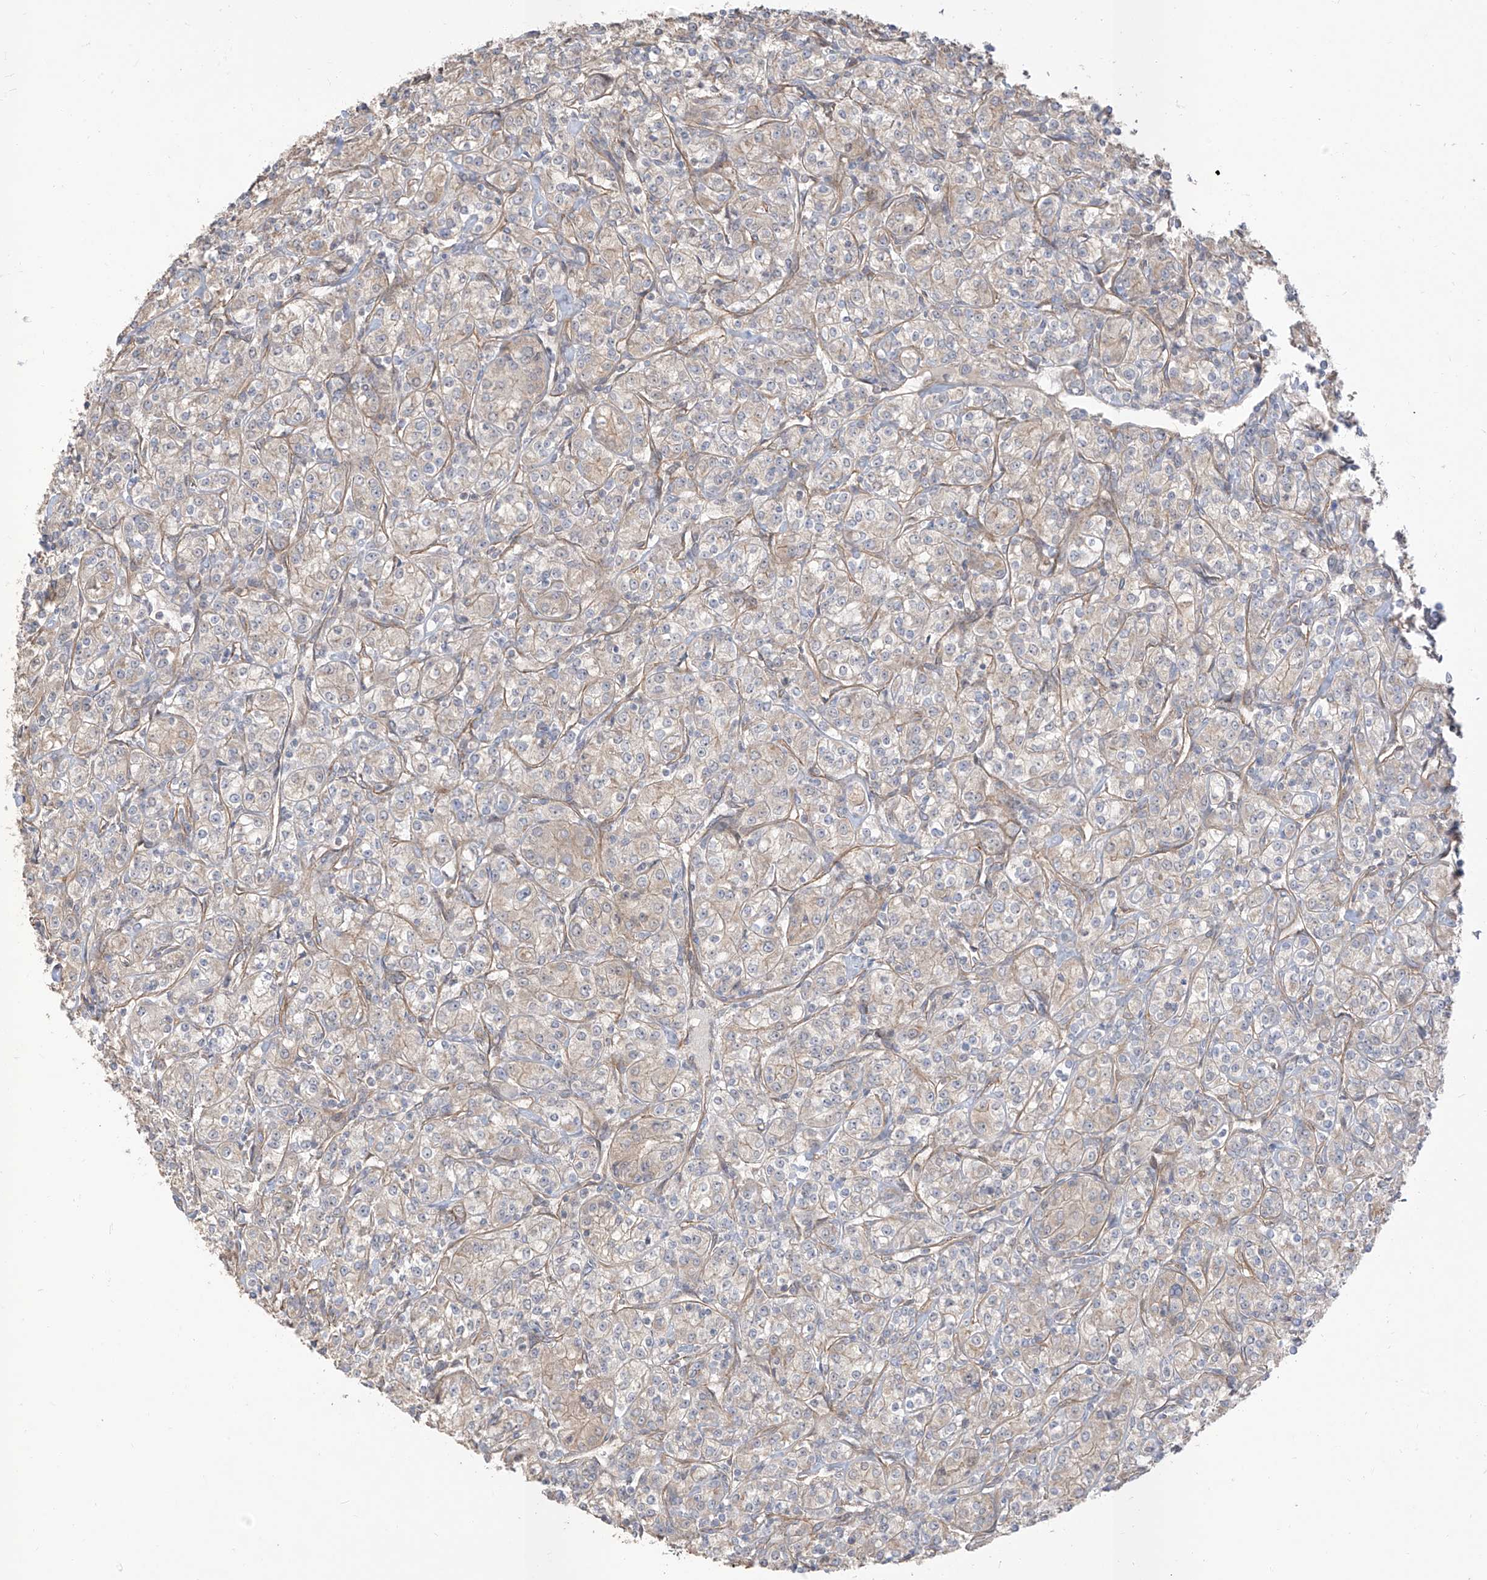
{"staining": {"intensity": "negative", "quantity": "none", "location": "none"}, "tissue": "renal cancer", "cell_type": "Tumor cells", "image_type": "cancer", "snomed": [{"axis": "morphology", "description": "Adenocarcinoma, NOS"}, {"axis": "topography", "description": "Kidney"}], "caption": "Tumor cells show no significant staining in adenocarcinoma (renal). (DAB immunohistochemistry (IHC) visualized using brightfield microscopy, high magnification).", "gene": "EPHX4", "patient": {"sex": "male", "age": 77}}